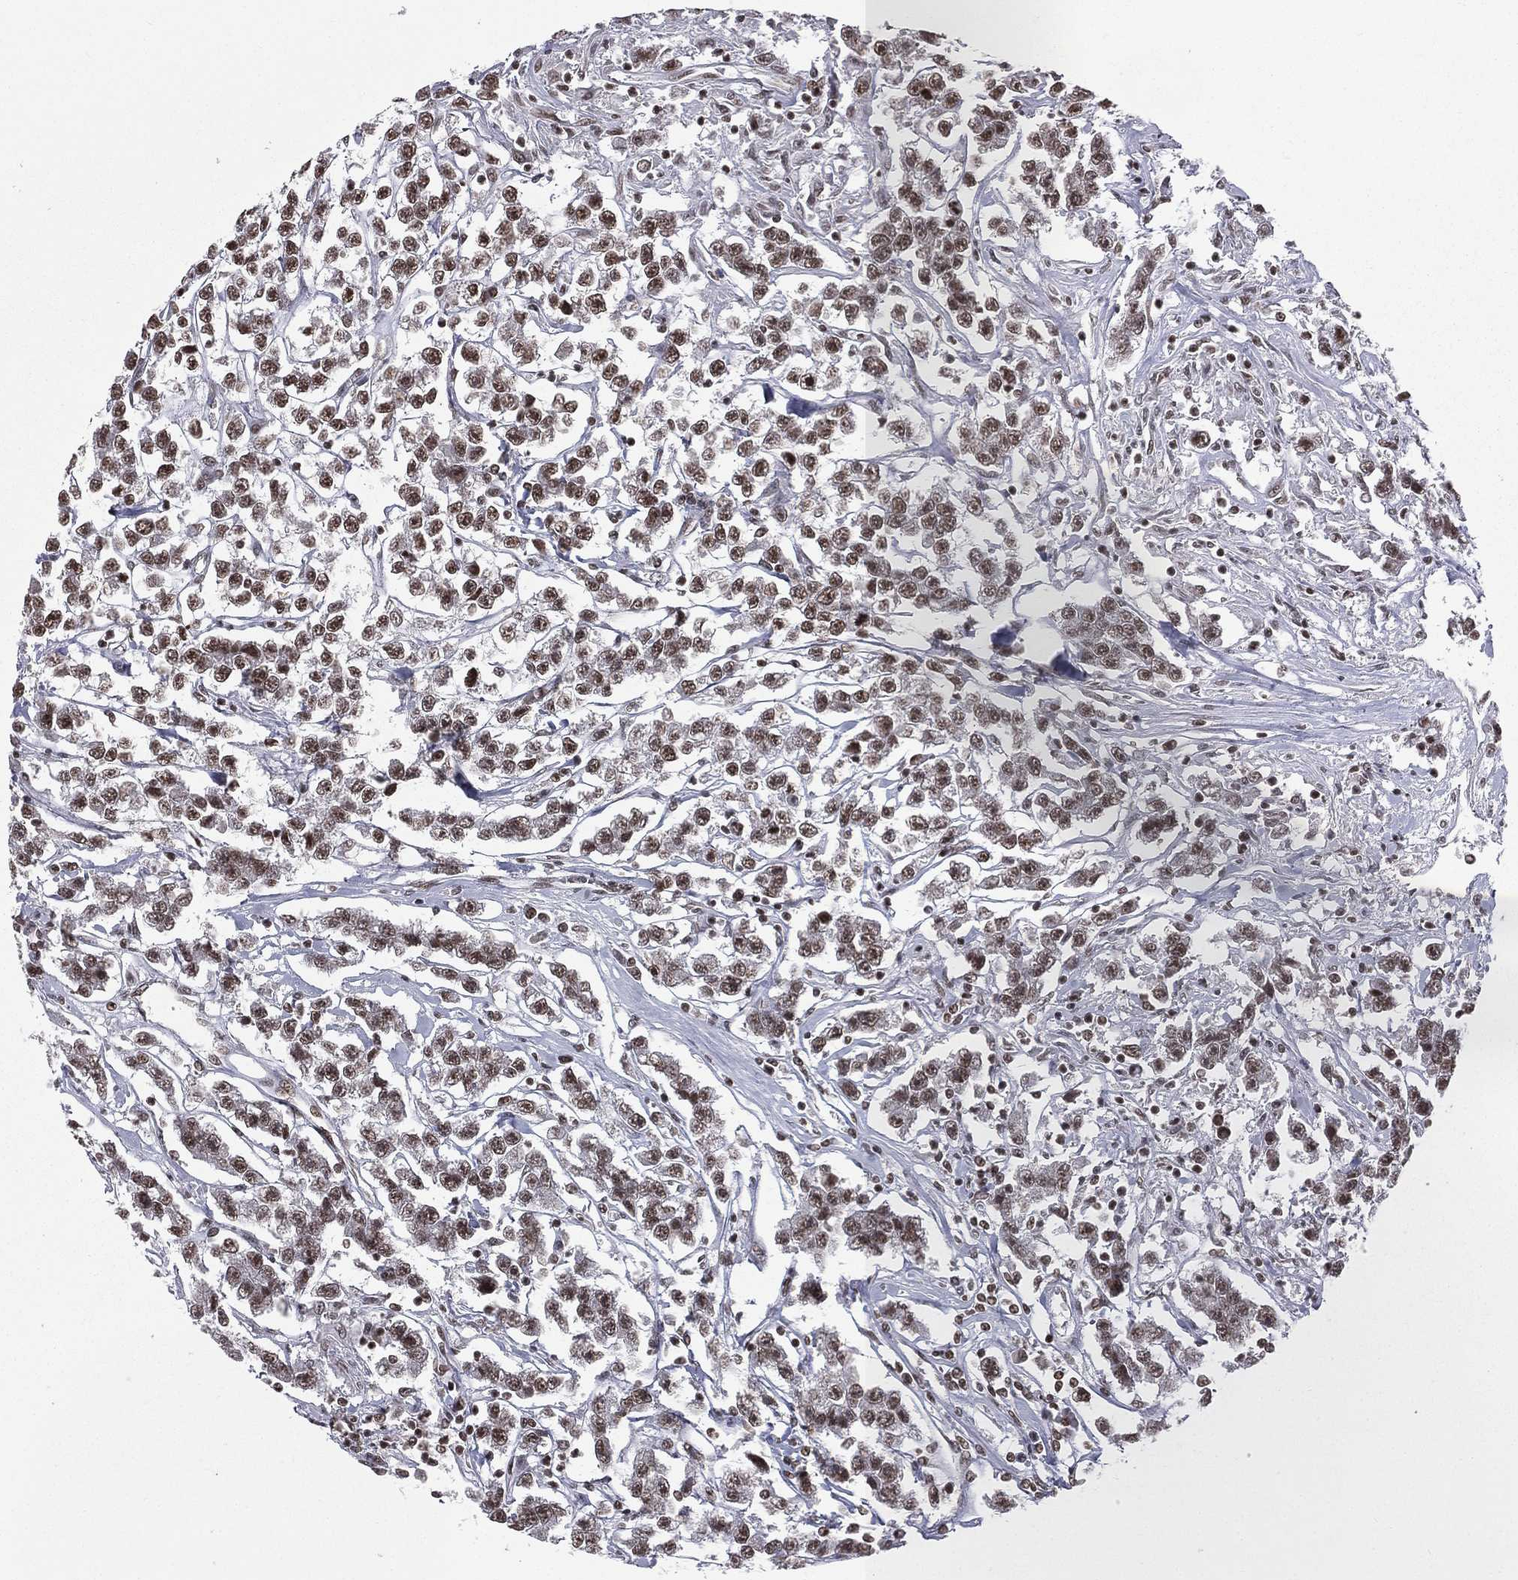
{"staining": {"intensity": "moderate", "quantity": ">75%", "location": "nuclear"}, "tissue": "testis cancer", "cell_type": "Tumor cells", "image_type": "cancer", "snomed": [{"axis": "morphology", "description": "Seminoma, NOS"}, {"axis": "topography", "description": "Testis"}], "caption": "Testis seminoma stained for a protein (brown) demonstrates moderate nuclear positive positivity in approximately >75% of tumor cells.", "gene": "RFX7", "patient": {"sex": "male", "age": 59}}